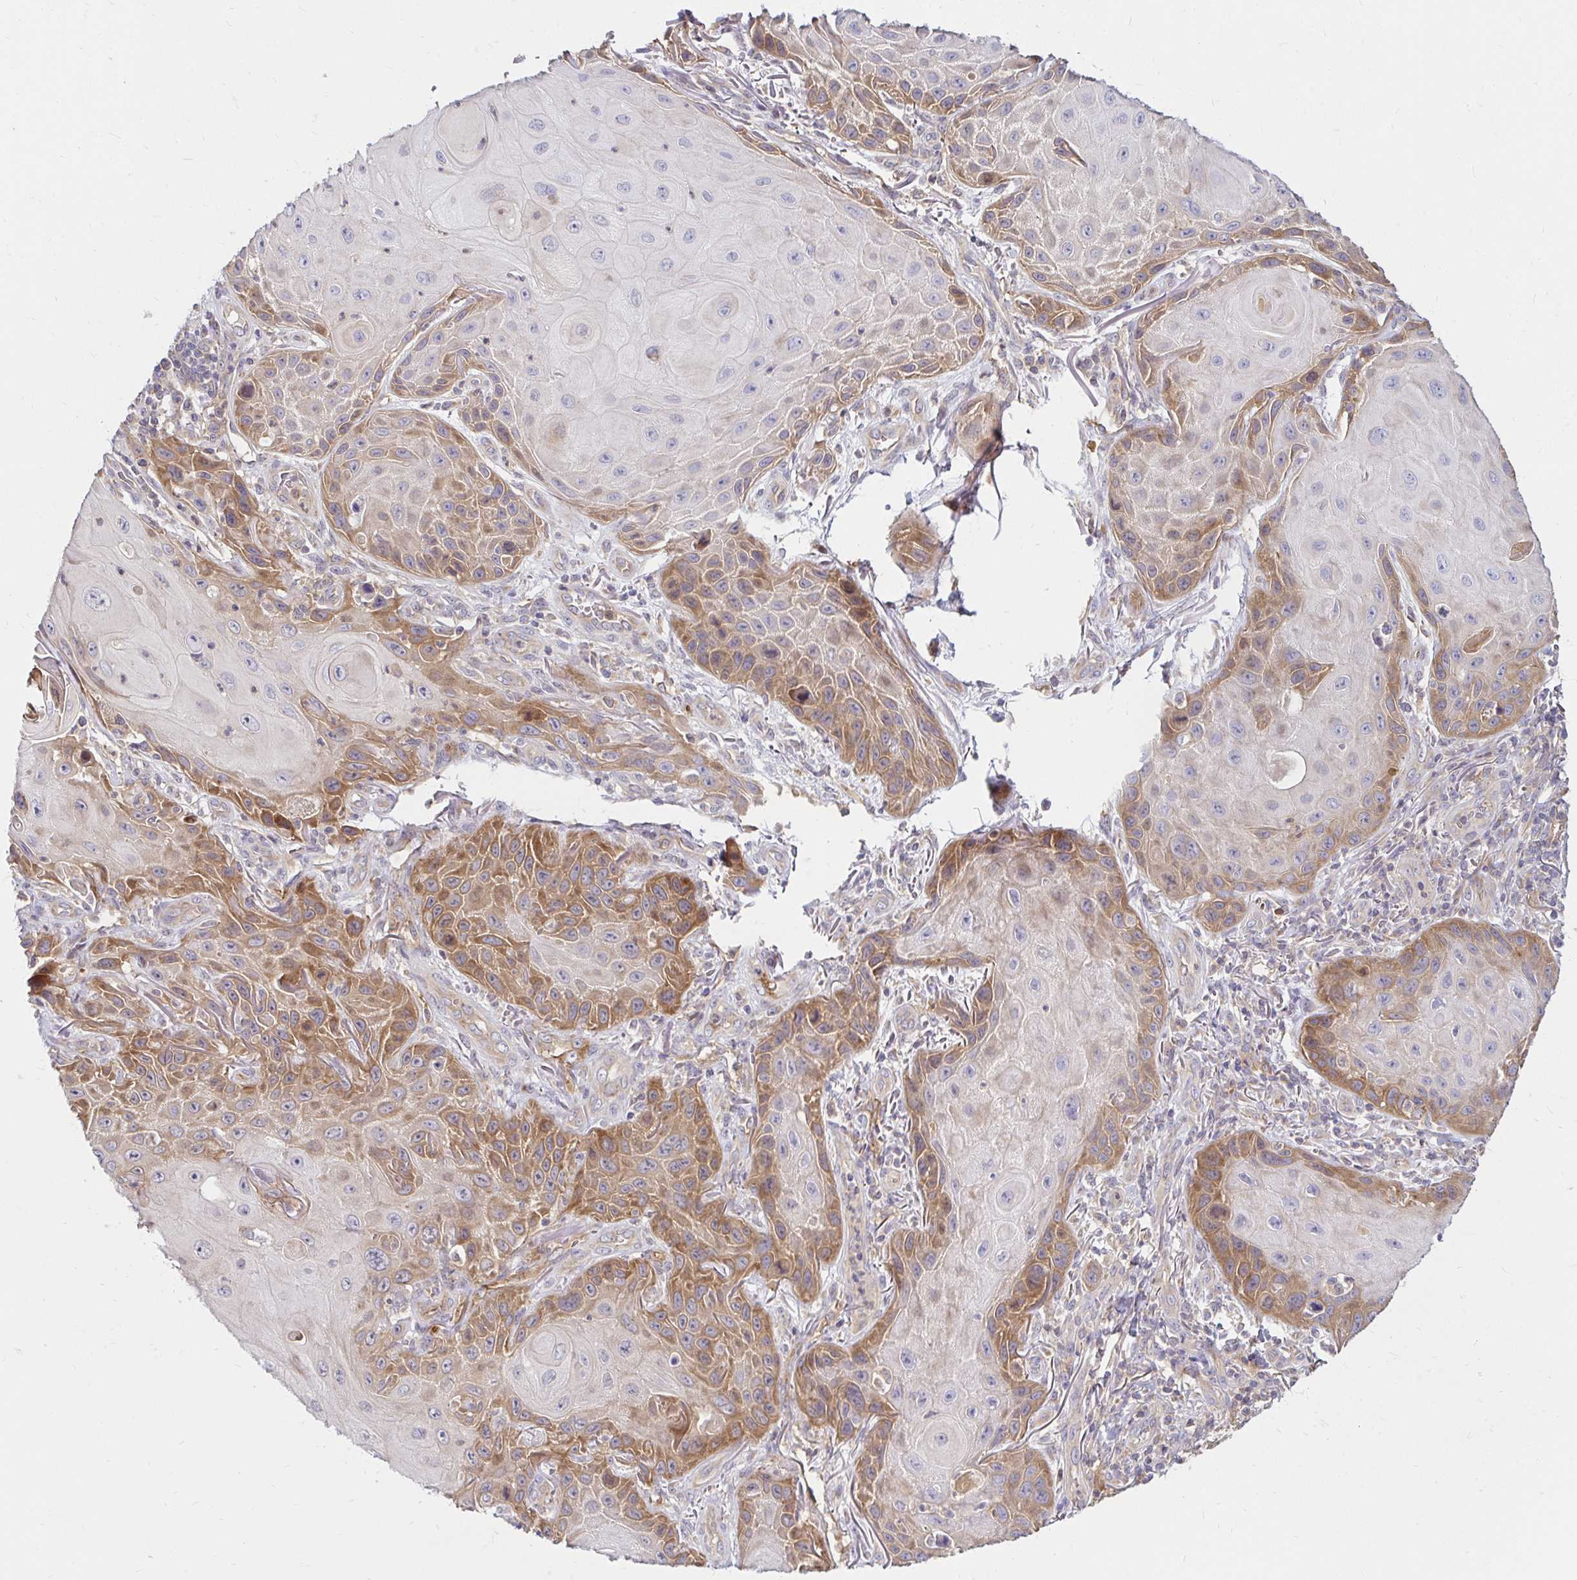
{"staining": {"intensity": "moderate", "quantity": "25%-75%", "location": "cytoplasmic/membranous"}, "tissue": "skin cancer", "cell_type": "Tumor cells", "image_type": "cancer", "snomed": [{"axis": "morphology", "description": "Squamous cell carcinoma, NOS"}, {"axis": "topography", "description": "Skin"}], "caption": "Immunohistochemical staining of skin cancer (squamous cell carcinoma) demonstrates moderate cytoplasmic/membranous protein staining in approximately 25%-75% of tumor cells.", "gene": "ITGA2", "patient": {"sex": "female", "age": 94}}